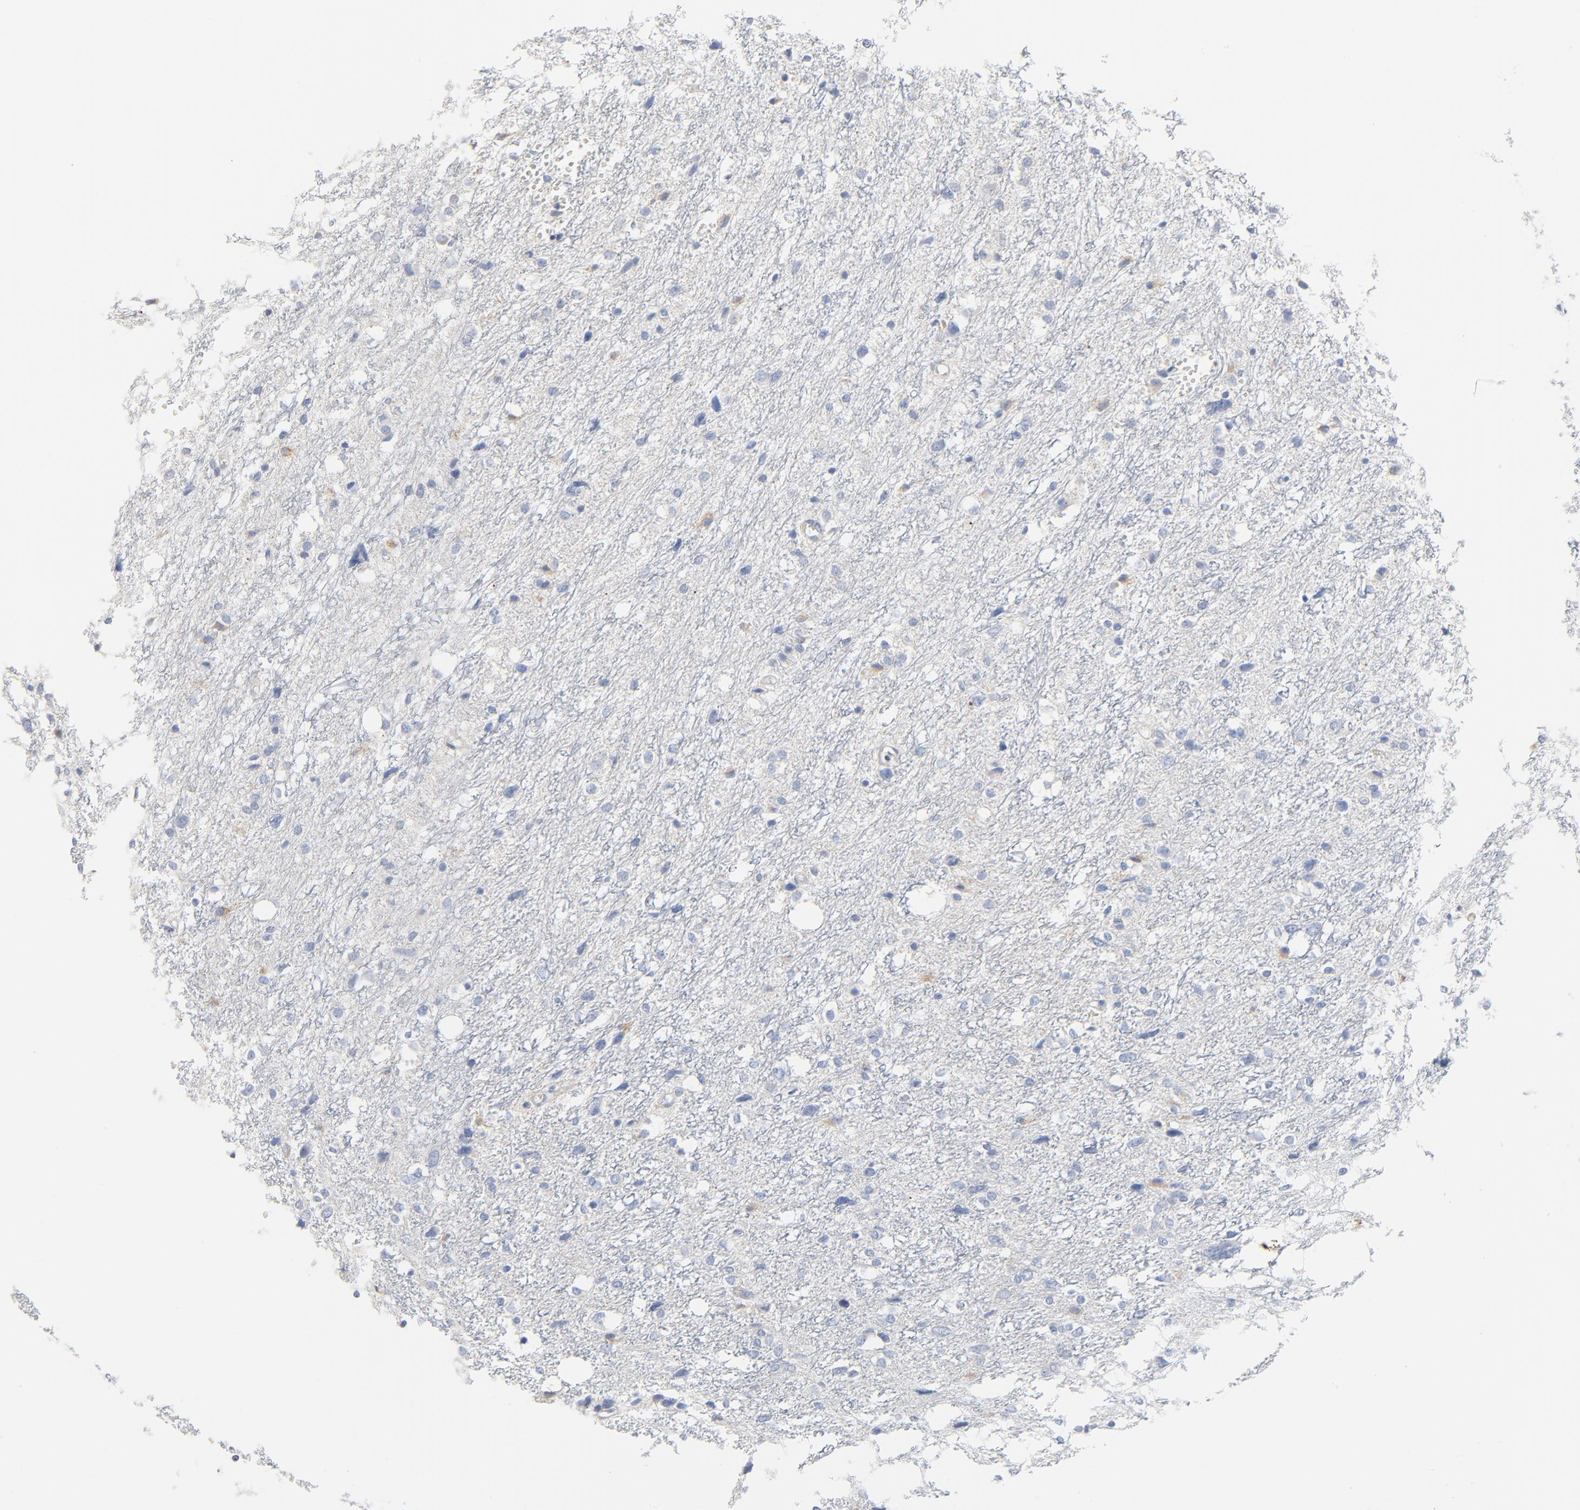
{"staining": {"intensity": "negative", "quantity": "none", "location": "none"}, "tissue": "glioma", "cell_type": "Tumor cells", "image_type": "cancer", "snomed": [{"axis": "morphology", "description": "Glioma, malignant, Low grade"}, {"axis": "topography", "description": "Brain"}], "caption": "Immunohistochemical staining of glioma reveals no significant staining in tumor cells.", "gene": "GZMB", "patient": {"sex": "female", "age": 32}}